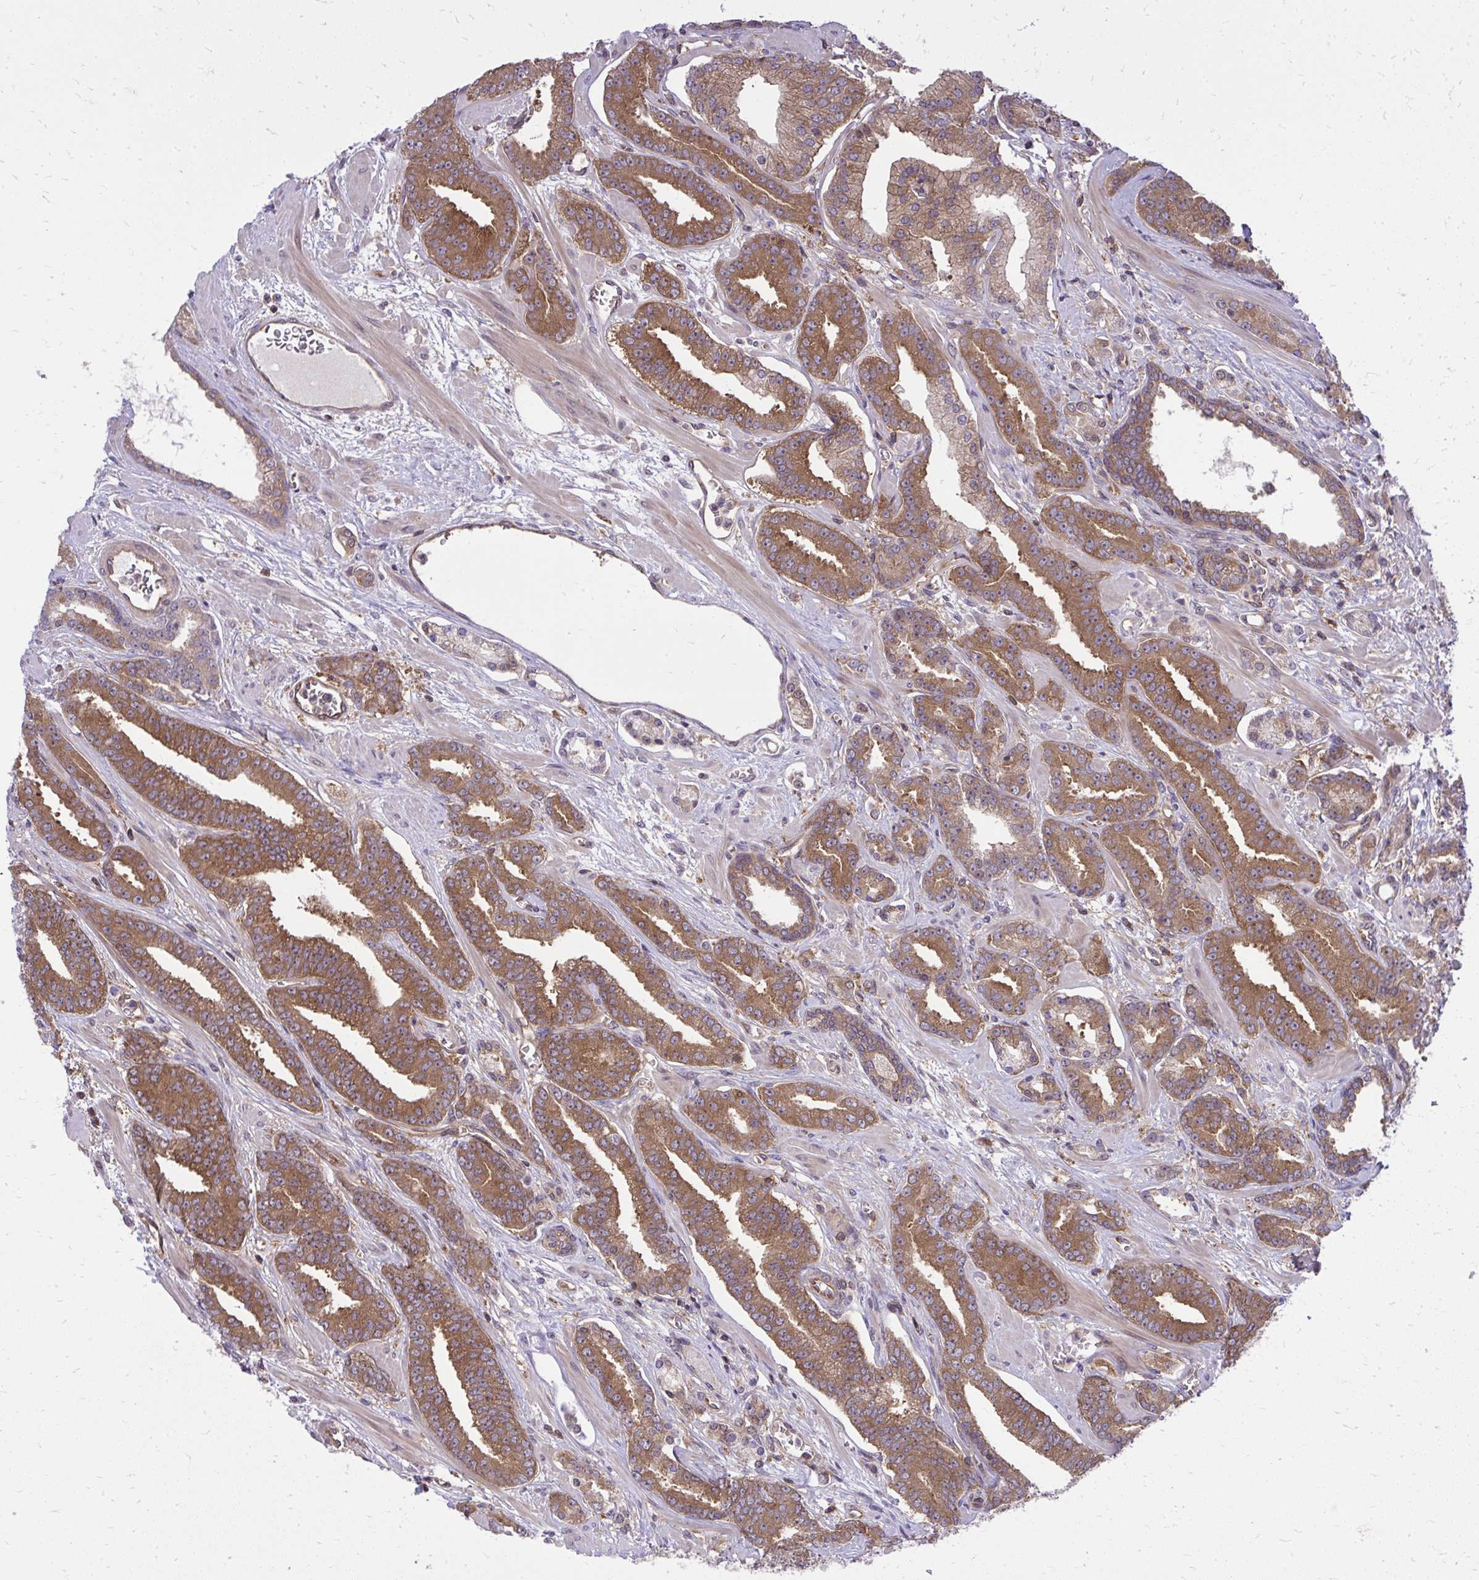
{"staining": {"intensity": "moderate", "quantity": ">75%", "location": "cytoplasmic/membranous"}, "tissue": "prostate cancer", "cell_type": "Tumor cells", "image_type": "cancer", "snomed": [{"axis": "morphology", "description": "Adenocarcinoma, High grade"}, {"axis": "topography", "description": "Prostate"}], "caption": "Protein staining by IHC reveals moderate cytoplasmic/membranous expression in about >75% of tumor cells in prostate cancer (high-grade adenocarcinoma).", "gene": "PPP5C", "patient": {"sex": "male", "age": 60}}